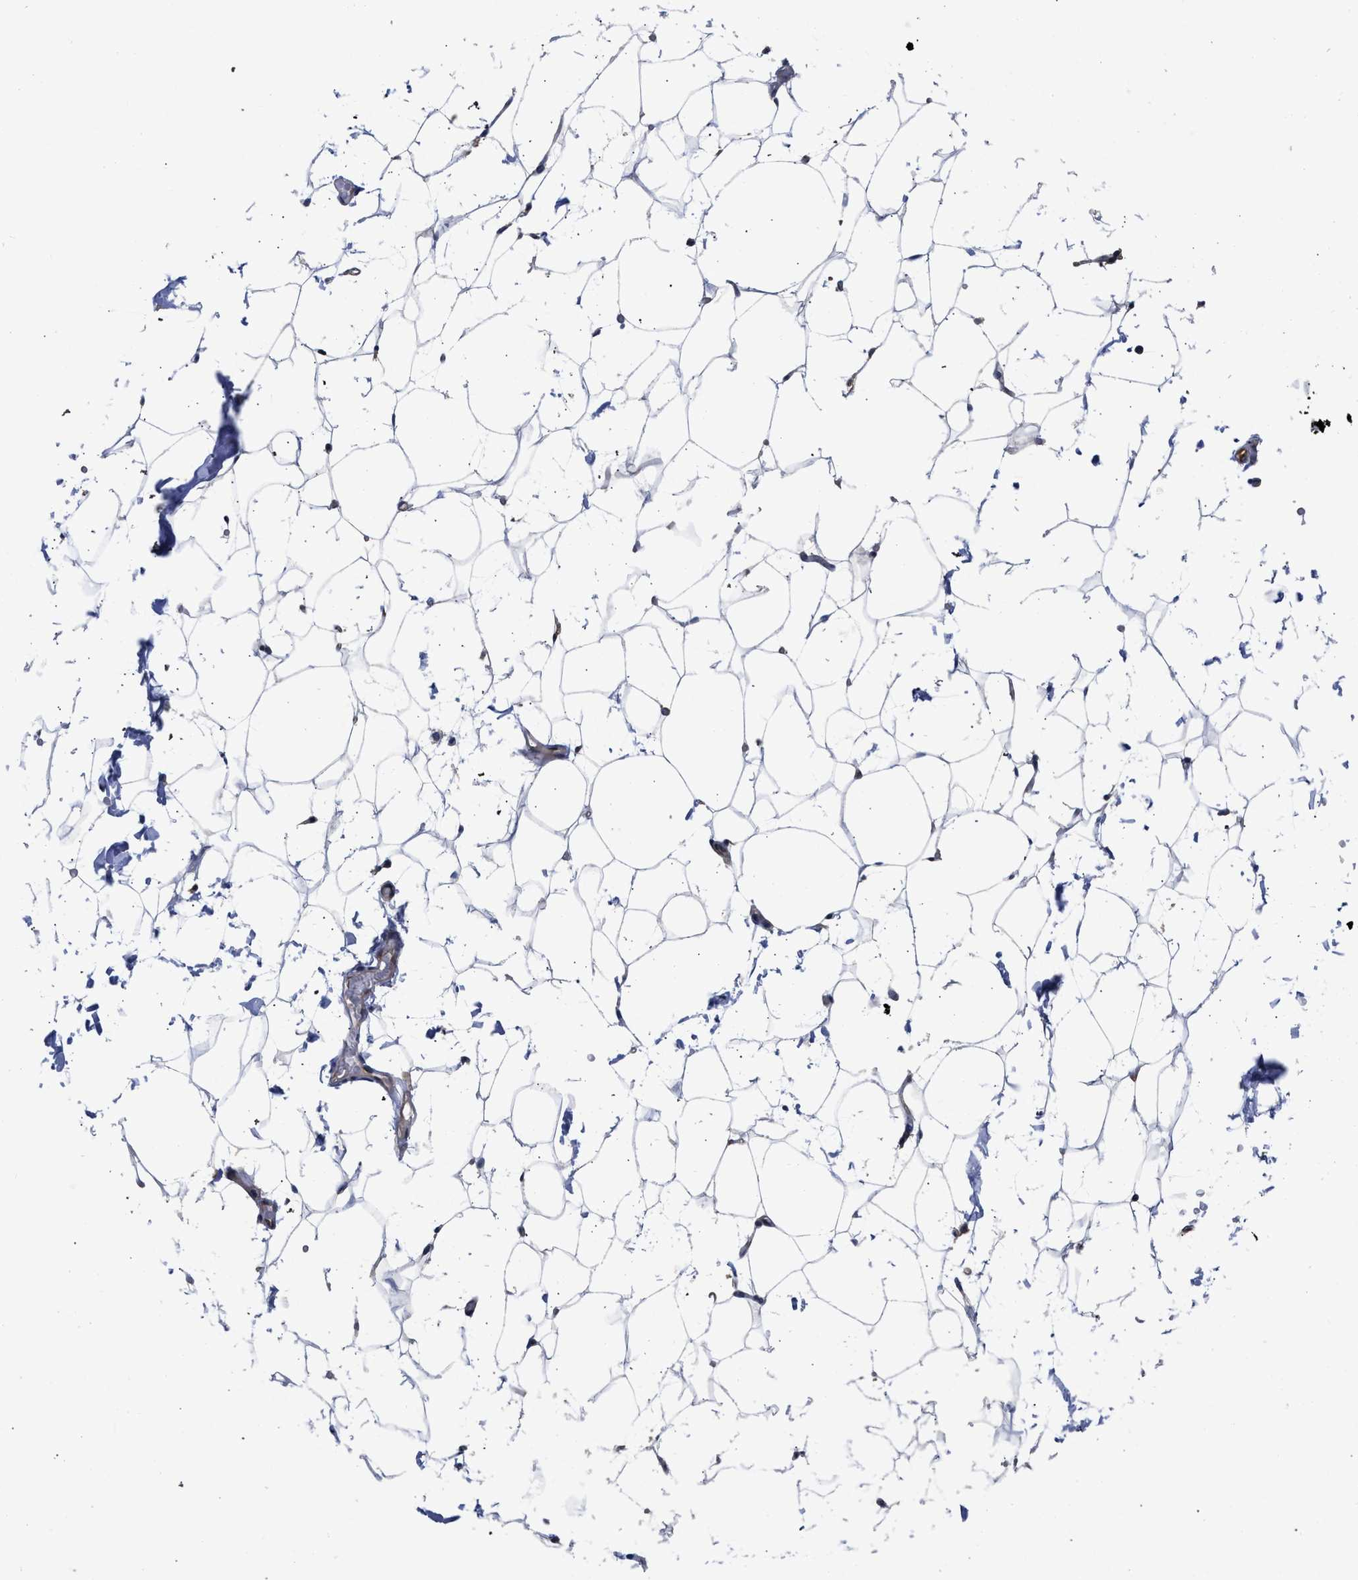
{"staining": {"intensity": "moderate", "quantity": "<25%", "location": "cytoplasmic/membranous,nuclear"}, "tissue": "adipose tissue", "cell_type": "Adipocytes", "image_type": "normal", "snomed": [{"axis": "morphology", "description": "Normal tissue, NOS"}, {"axis": "topography", "description": "Breast"}, {"axis": "topography", "description": "Soft tissue"}], "caption": "Human adipose tissue stained for a protein (brown) displays moderate cytoplasmic/membranous,nuclear positive staining in approximately <25% of adipocytes.", "gene": "THRA", "patient": {"sex": "female", "age": 75}}